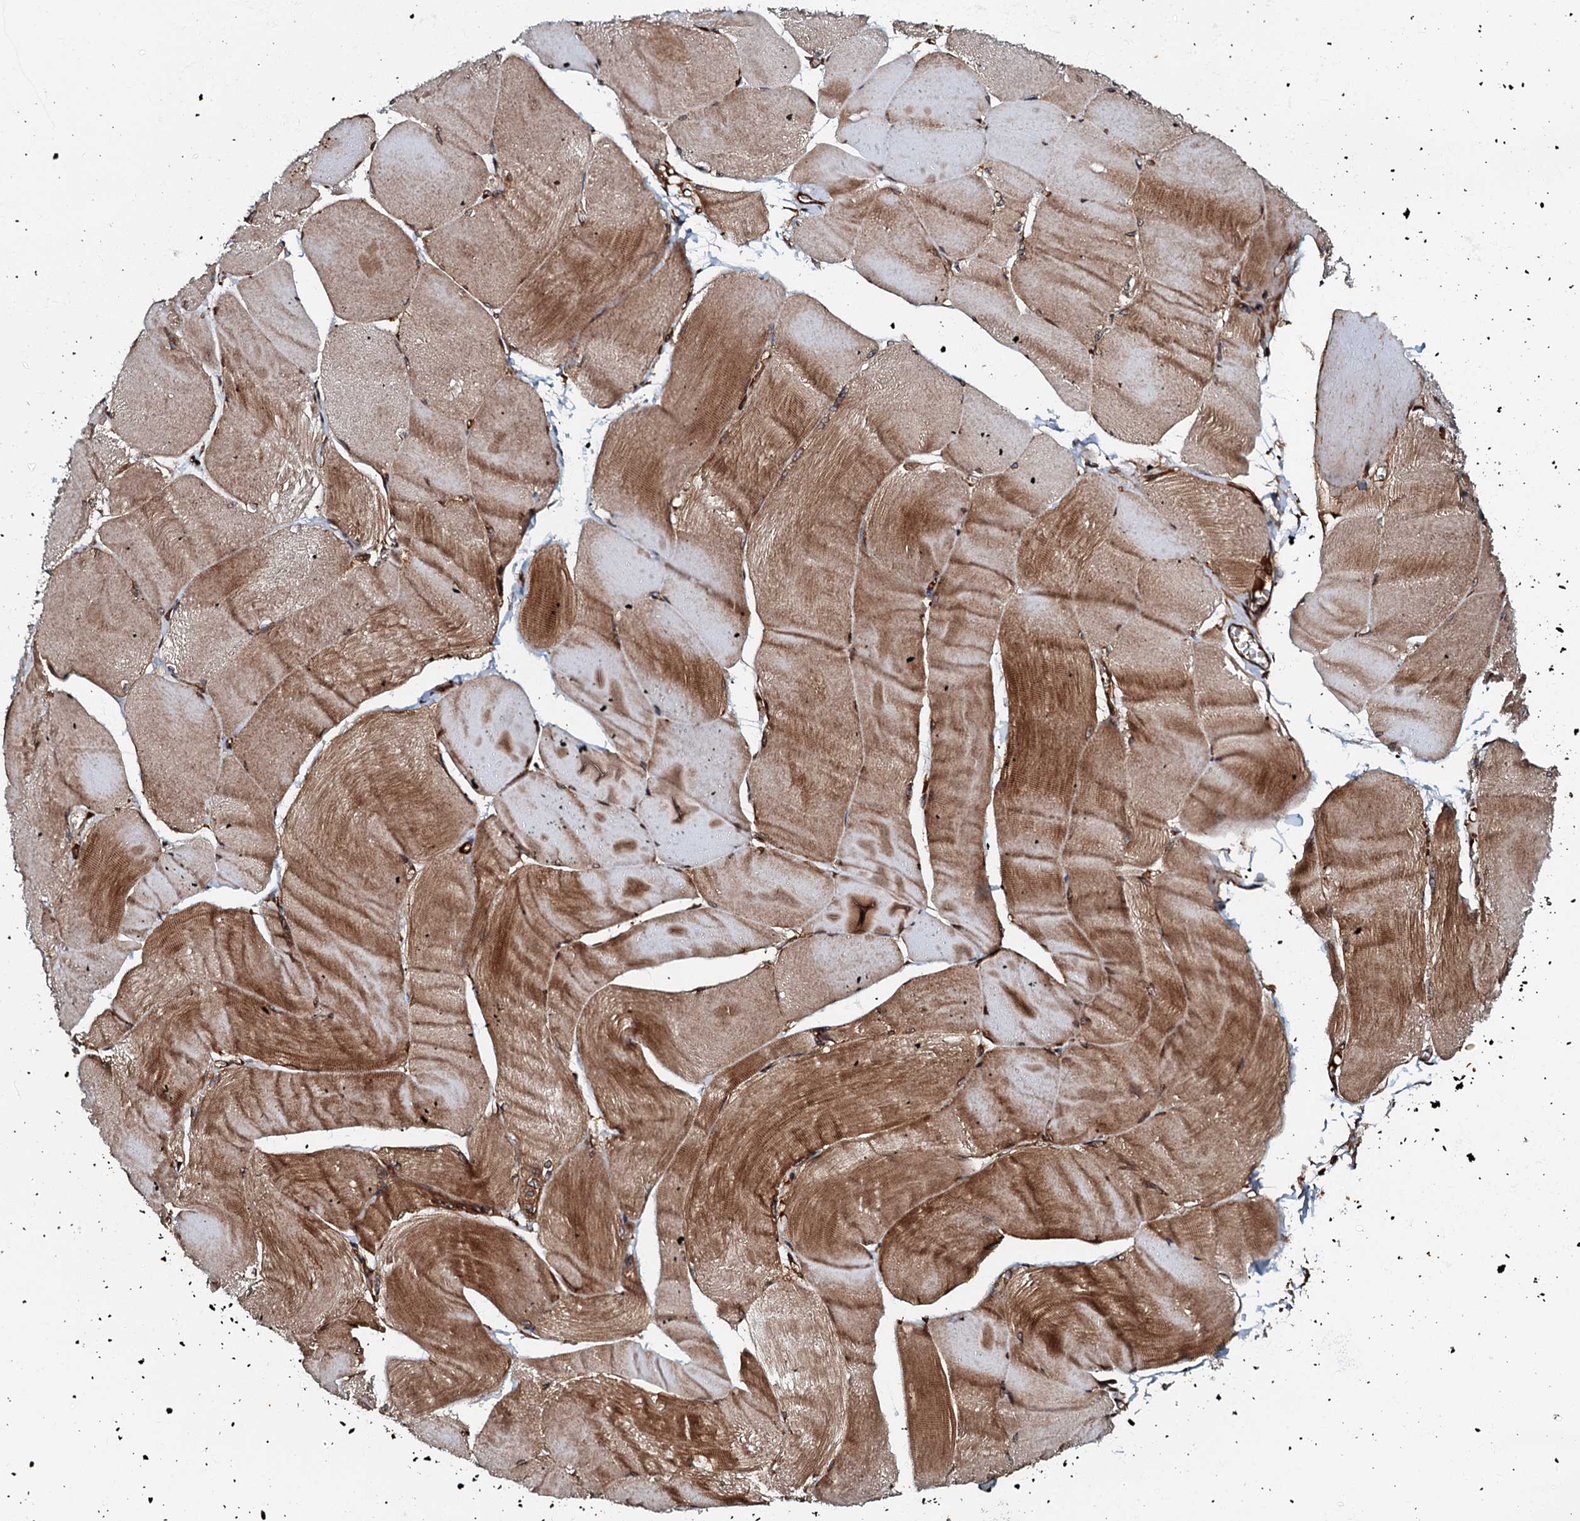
{"staining": {"intensity": "moderate", "quantity": ">75%", "location": "cytoplasmic/membranous"}, "tissue": "skeletal muscle", "cell_type": "Myocytes", "image_type": "normal", "snomed": [{"axis": "morphology", "description": "Normal tissue, NOS"}, {"axis": "morphology", "description": "Basal cell carcinoma"}, {"axis": "topography", "description": "Skeletal muscle"}], "caption": "Unremarkable skeletal muscle reveals moderate cytoplasmic/membranous expression in approximately >75% of myocytes.", "gene": "BLOC1S6", "patient": {"sex": "female", "age": 64}}